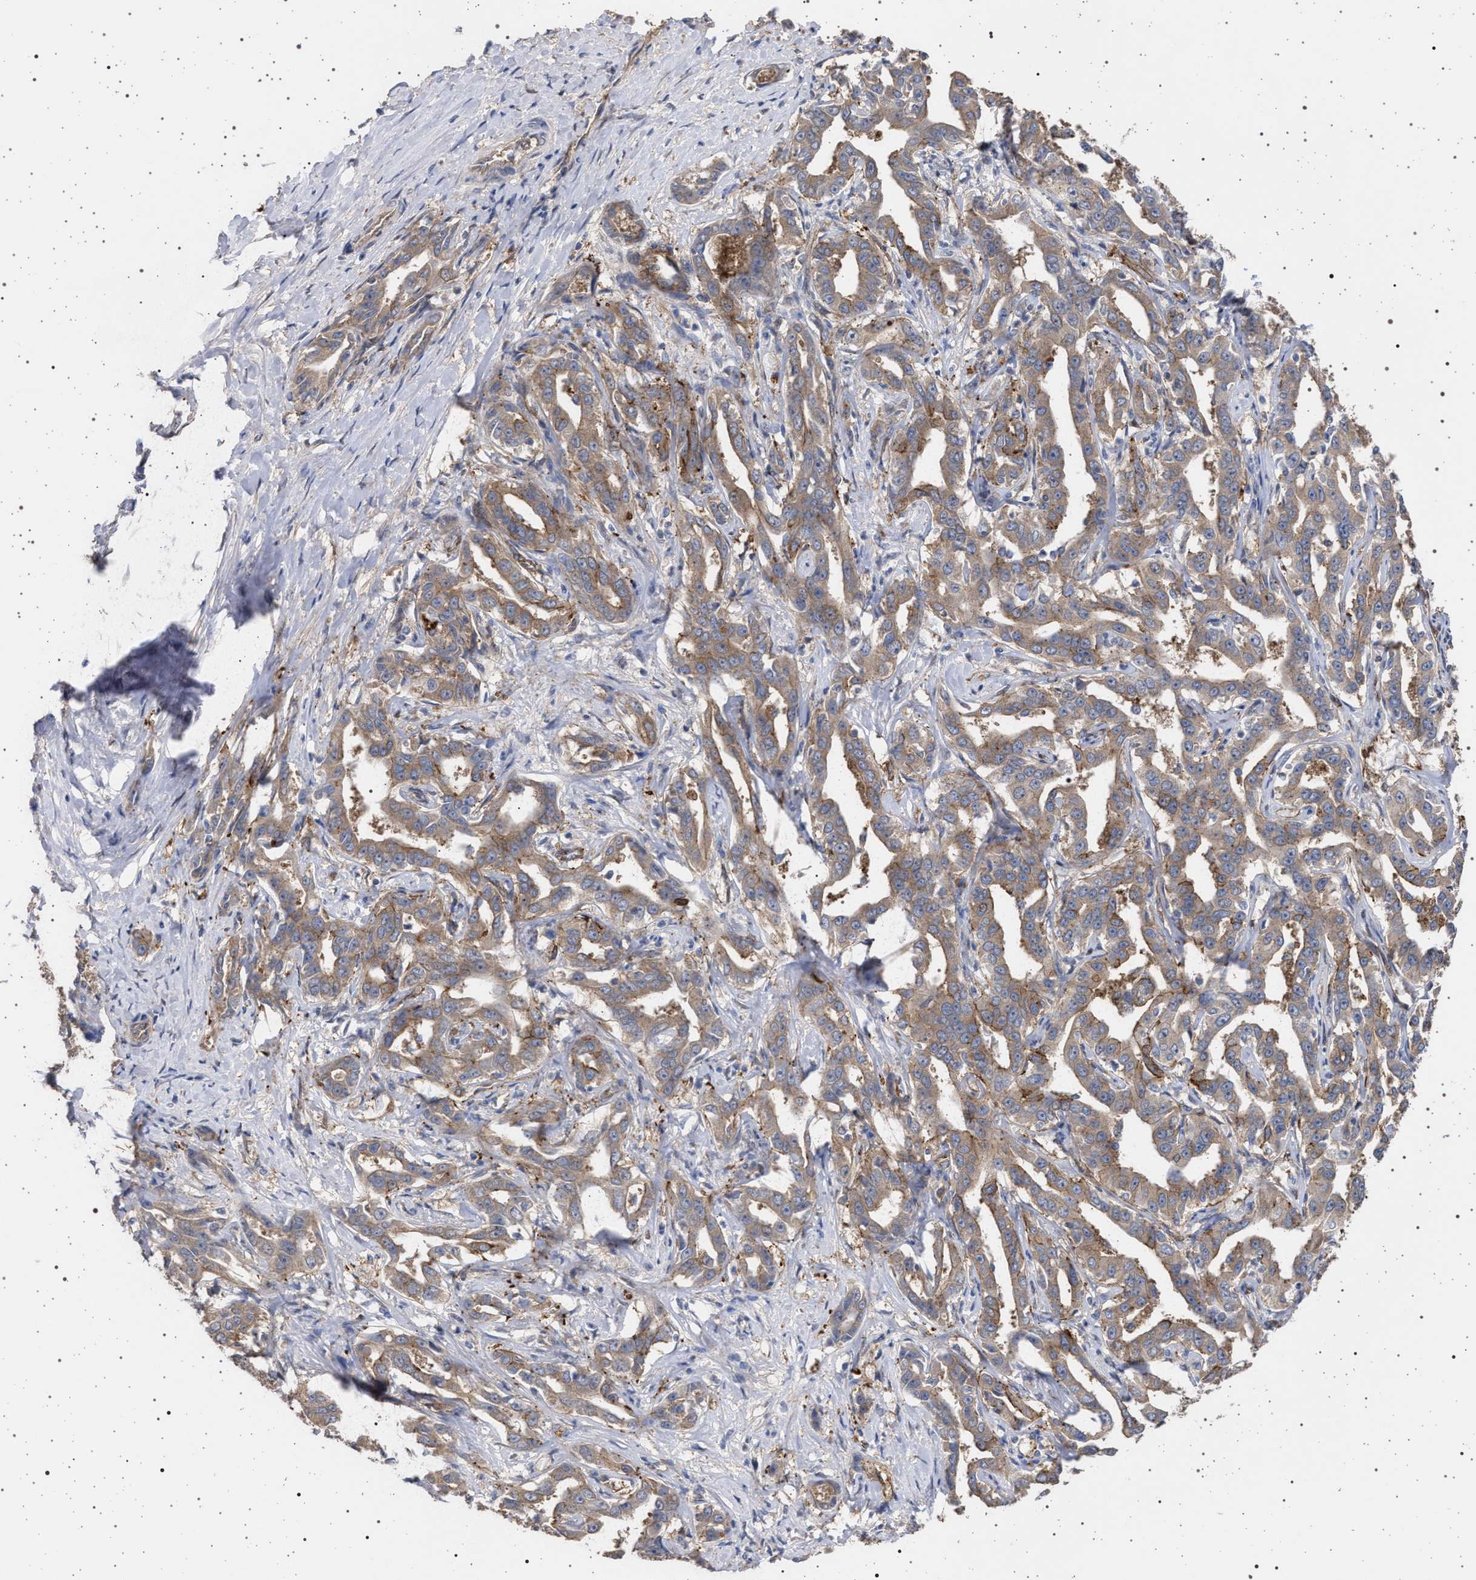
{"staining": {"intensity": "moderate", "quantity": ">75%", "location": "cytoplasmic/membranous"}, "tissue": "liver cancer", "cell_type": "Tumor cells", "image_type": "cancer", "snomed": [{"axis": "morphology", "description": "Cholangiocarcinoma"}, {"axis": "topography", "description": "Liver"}], "caption": "Liver cholangiocarcinoma stained for a protein (brown) demonstrates moderate cytoplasmic/membranous positive staining in approximately >75% of tumor cells.", "gene": "IFT20", "patient": {"sex": "male", "age": 59}}